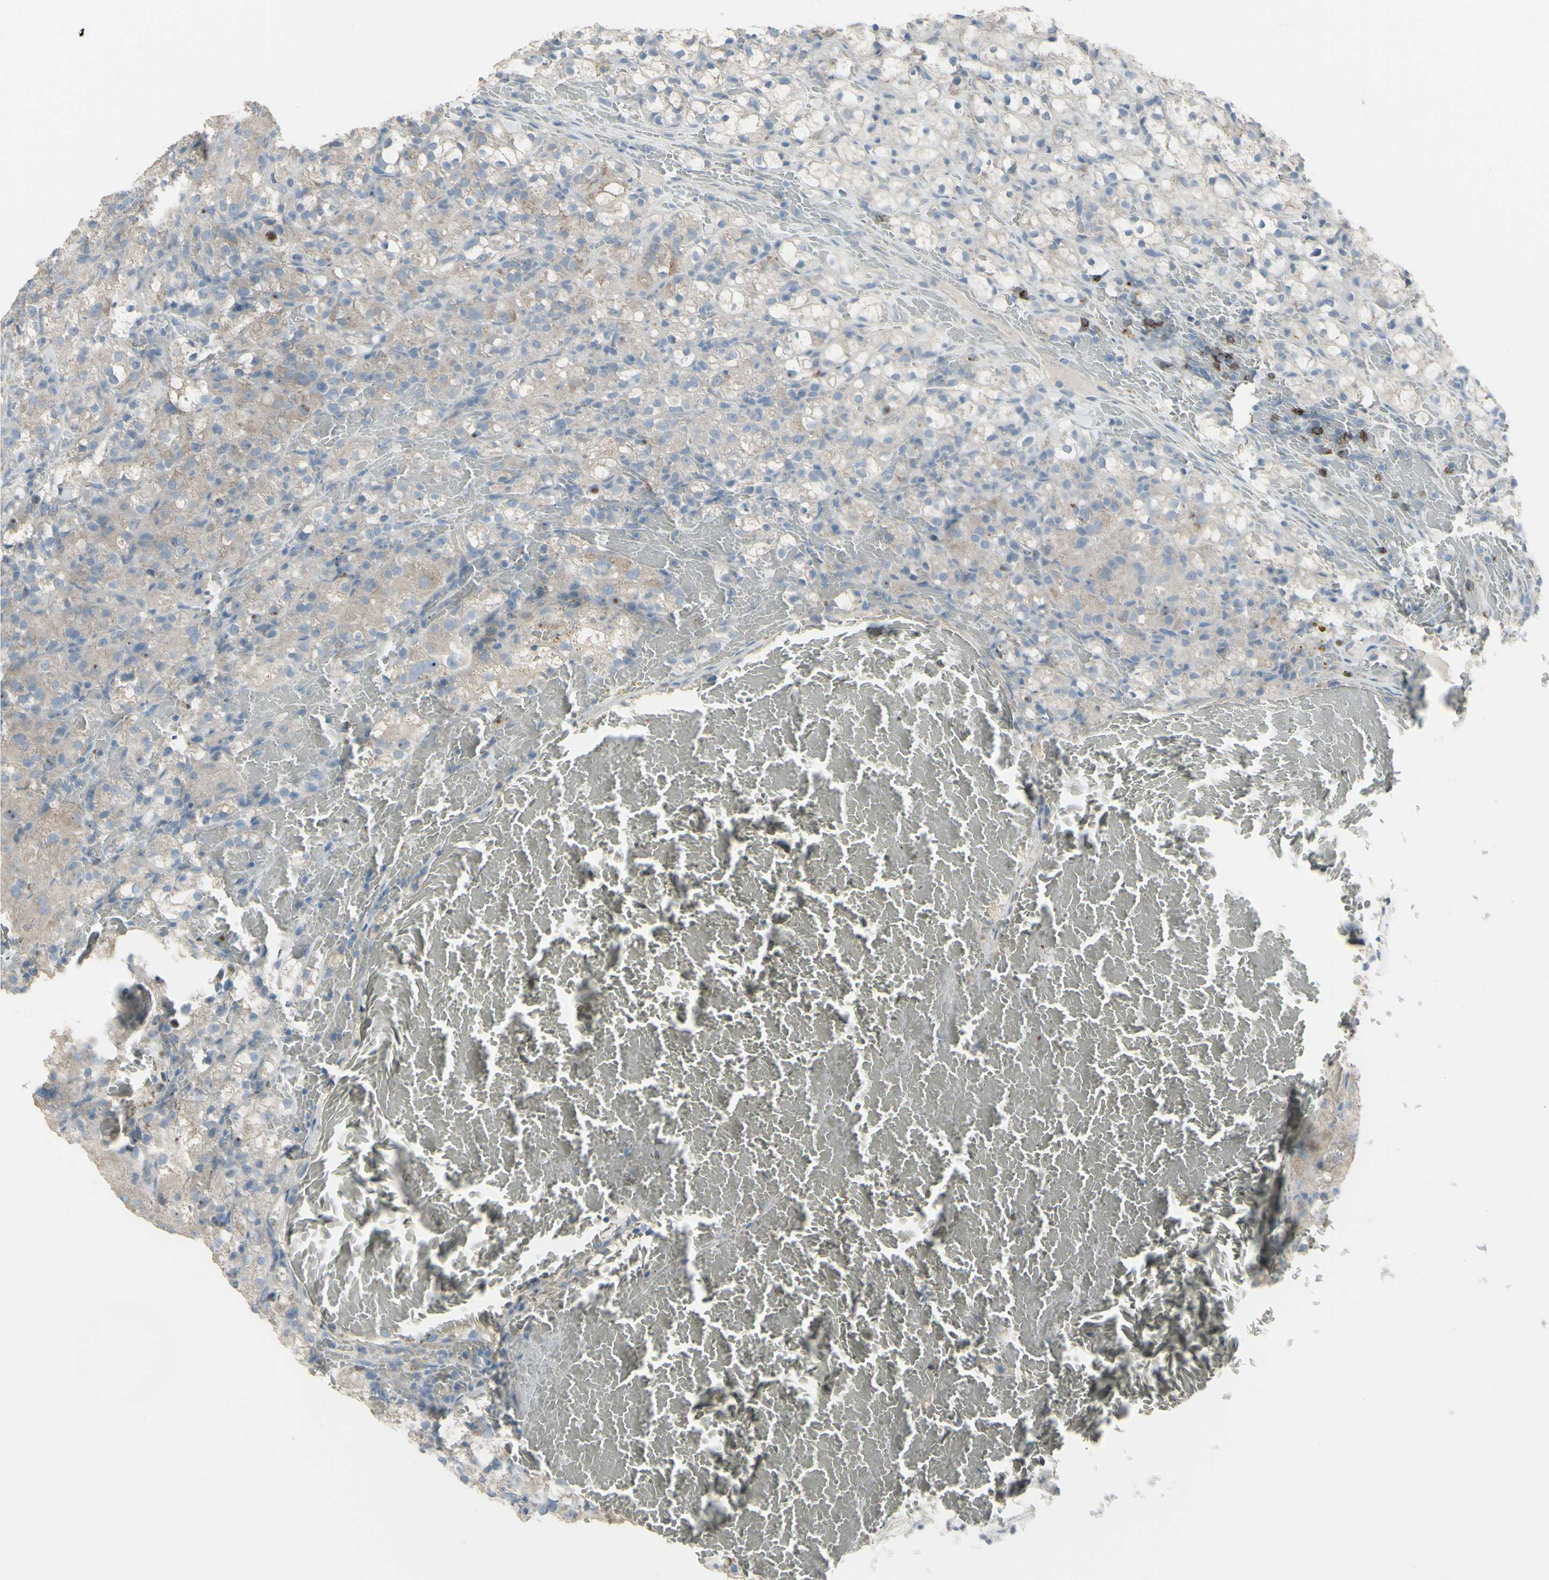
{"staining": {"intensity": "weak", "quantity": "25%-75%", "location": "cytoplasmic/membranous"}, "tissue": "renal cancer", "cell_type": "Tumor cells", "image_type": "cancer", "snomed": [{"axis": "morphology", "description": "Adenocarcinoma, NOS"}, {"axis": "topography", "description": "Kidney"}], "caption": "An image of human renal adenocarcinoma stained for a protein demonstrates weak cytoplasmic/membranous brown staining in tumor cells.", "gene": "CD79B", "patient": {"sex": "male", "age": 61}}